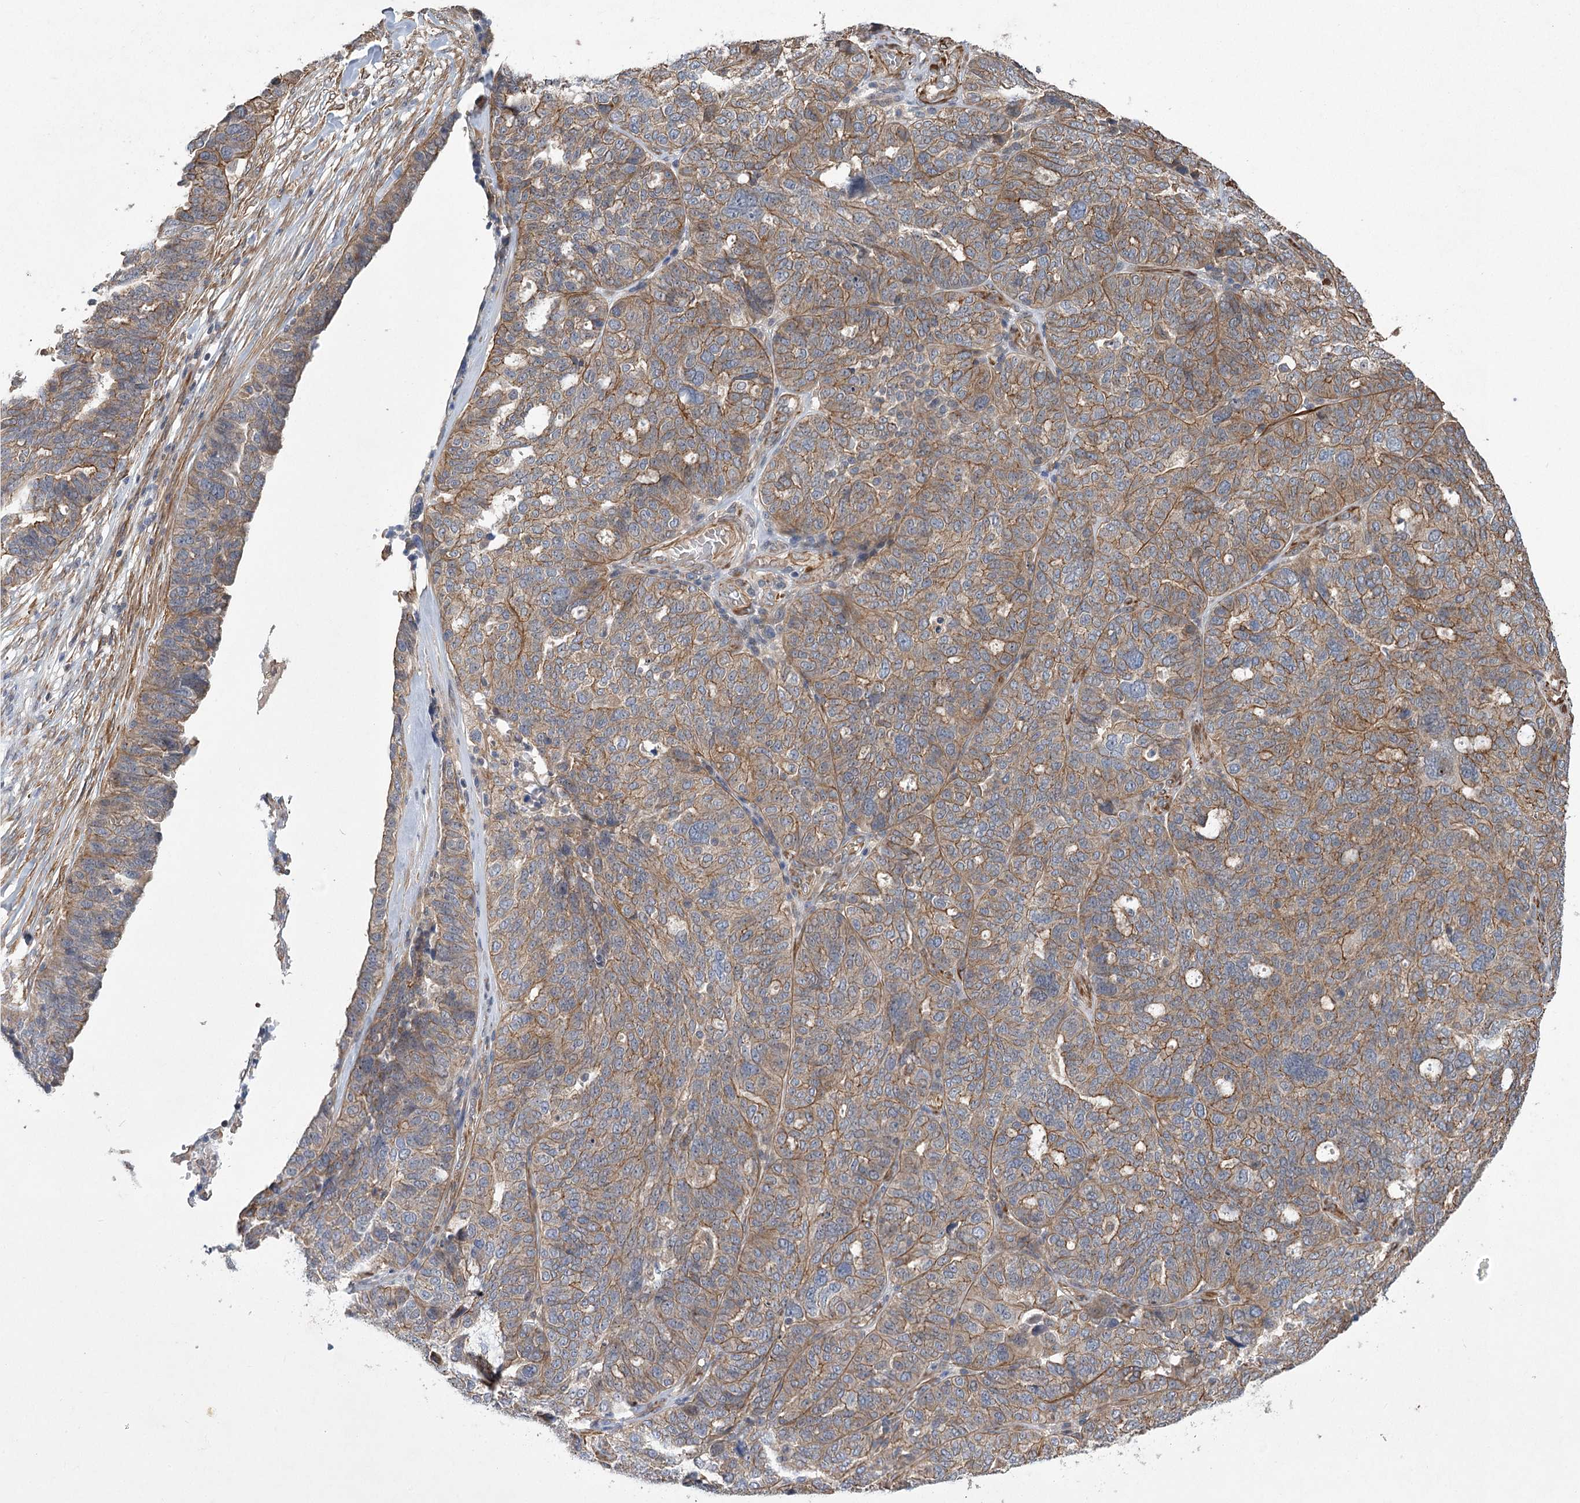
{"staining": {"intensity": "moderate", "quantity": ">75%", "location": "cytoplasmic/membranous"}, "tissue": "ovarian cancer", "cell_type": "Tumor cells", "image_type": "cancer", "snomed": [{"axis": "morphology", "description": "Cystadenocarcinoma, serous, NOS"}, {"axis": "topography", "description": "Ovary"}], "caption": "IHC of human ovarian serous cystadenocarcinoma shows medium levels of moderate cytoplasmic/membranous expression in about >75% of tumor cells.", "gene": "RWDD4", "patient": {"sex": "female", "age": 59}}